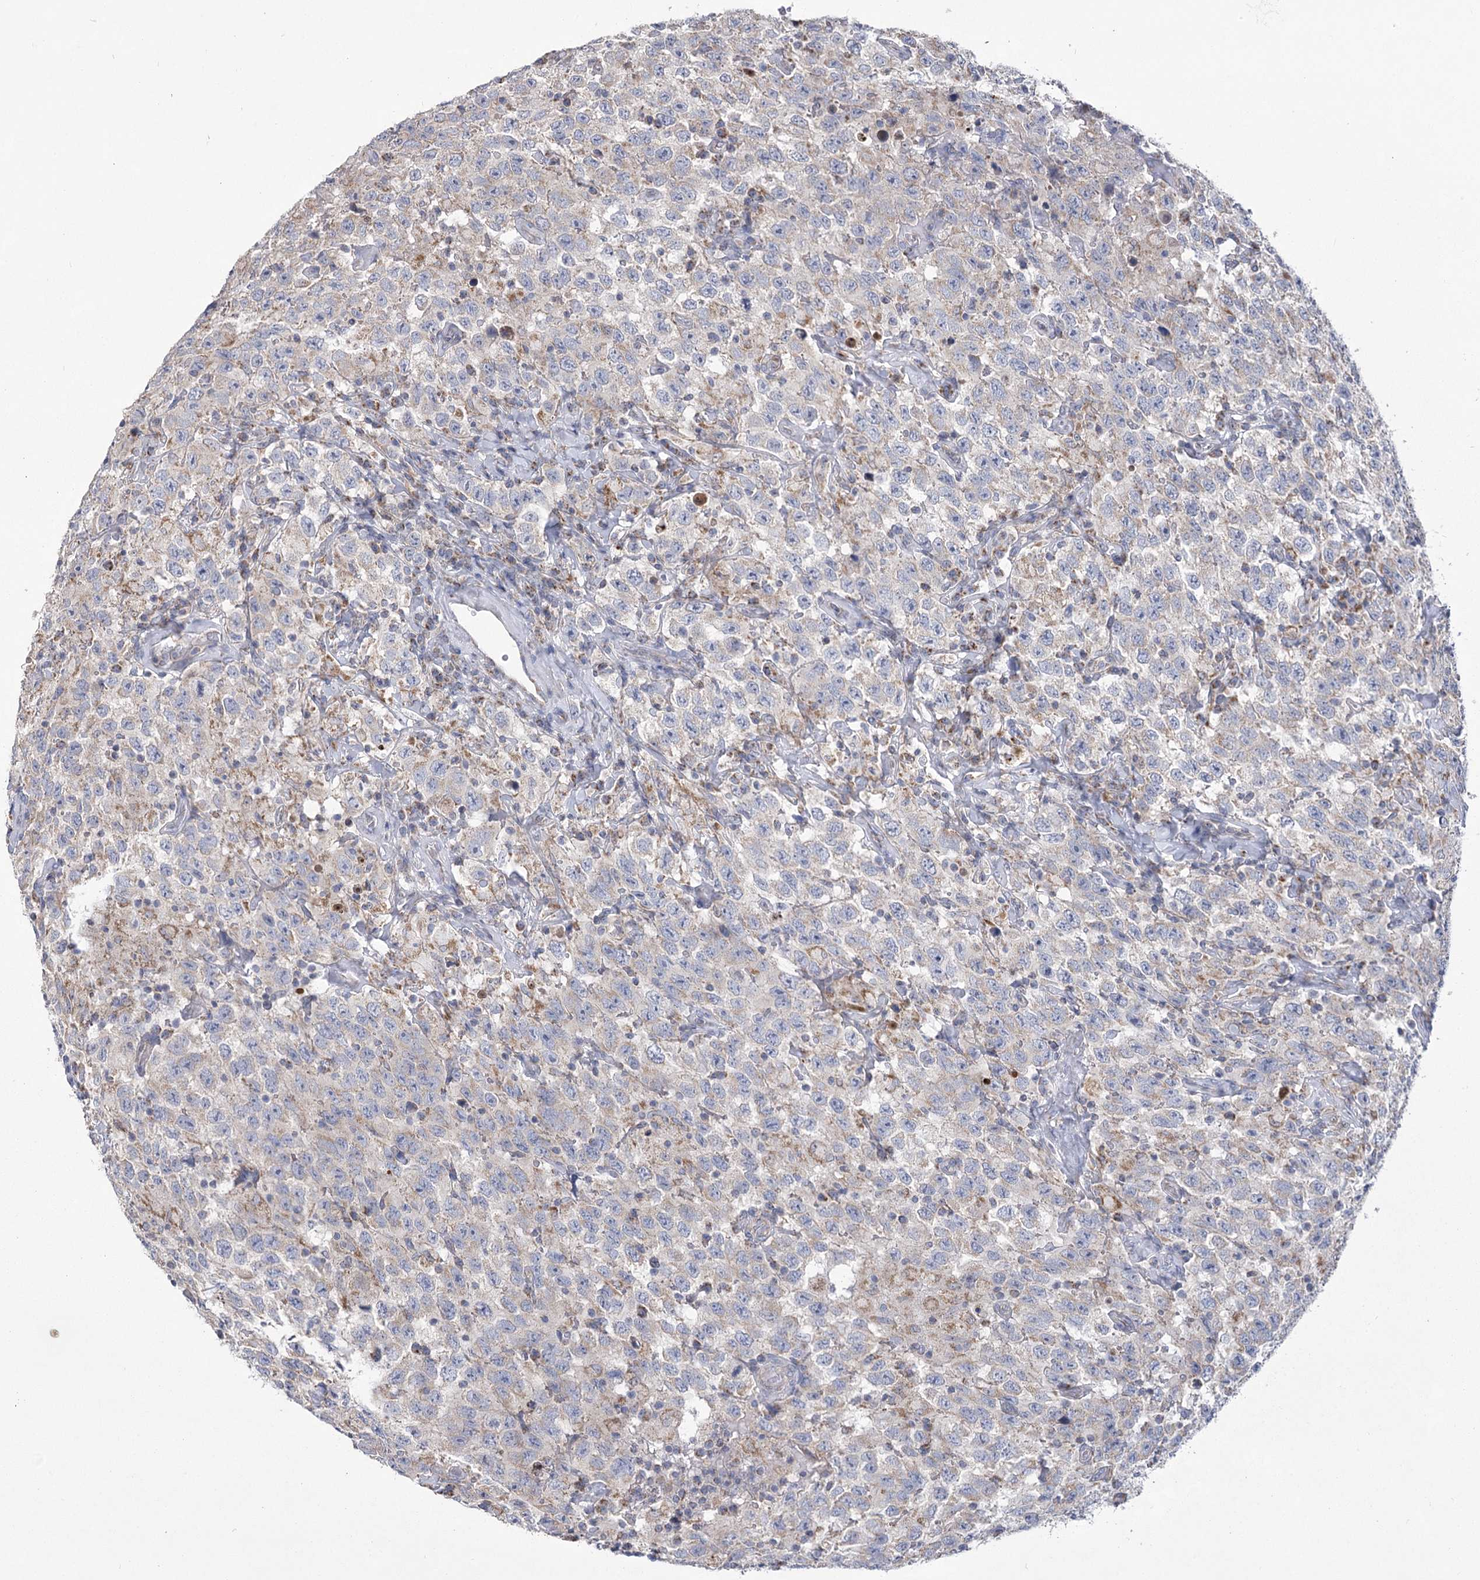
{"staining": {"intensity": "negative", "quantity": "none", "location": "none"}, "tissue": "testis cancer", "cell_type": "Tumor cells", "image_type": "cancer", "snomed": [{"axis": "morphology", "description": "Seminoma, NOS"}, {"axis": "topography", "description": "Testis"}], "caption": "Protein analysis of testis cancer displays no significant staining in tumor cells.", "gene": "PDHB", "patient": {"sex": "male", "age": 41}}